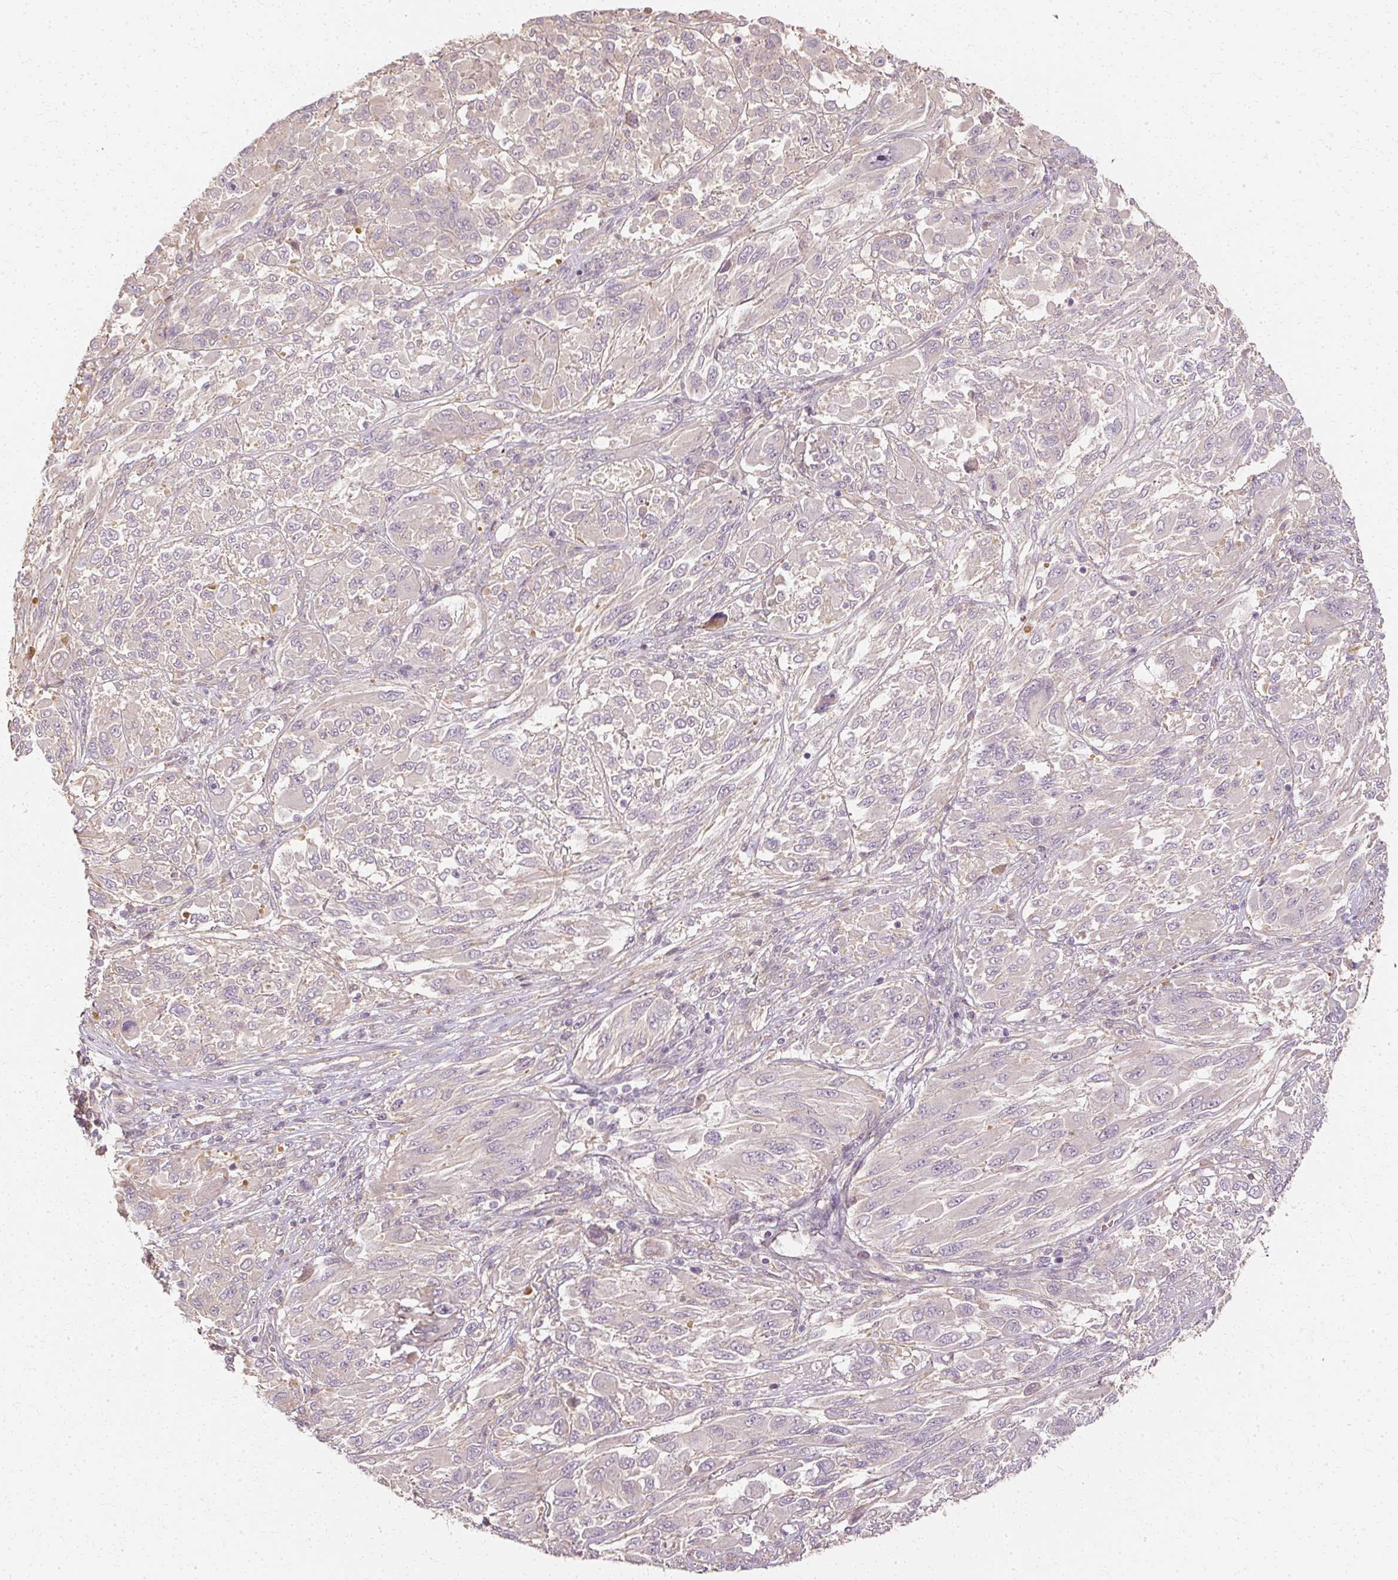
{"staining": {"intensity": "negative", "quantity": "none", "location": "none"}, "tissue": "melanoma", "cell_type": "Tumor cells", "image_type": "cancer", "snomed": [{"axis": "morphology", "description": "Malignant melanoma, NOS"}, {"axis": "topography", "description": "Skin"}], "caption": "There is no significant expression in tumor cells of malignant melanoma.", "gene": "GNAQ", "patient": {"sex": "female", "age": 91}}